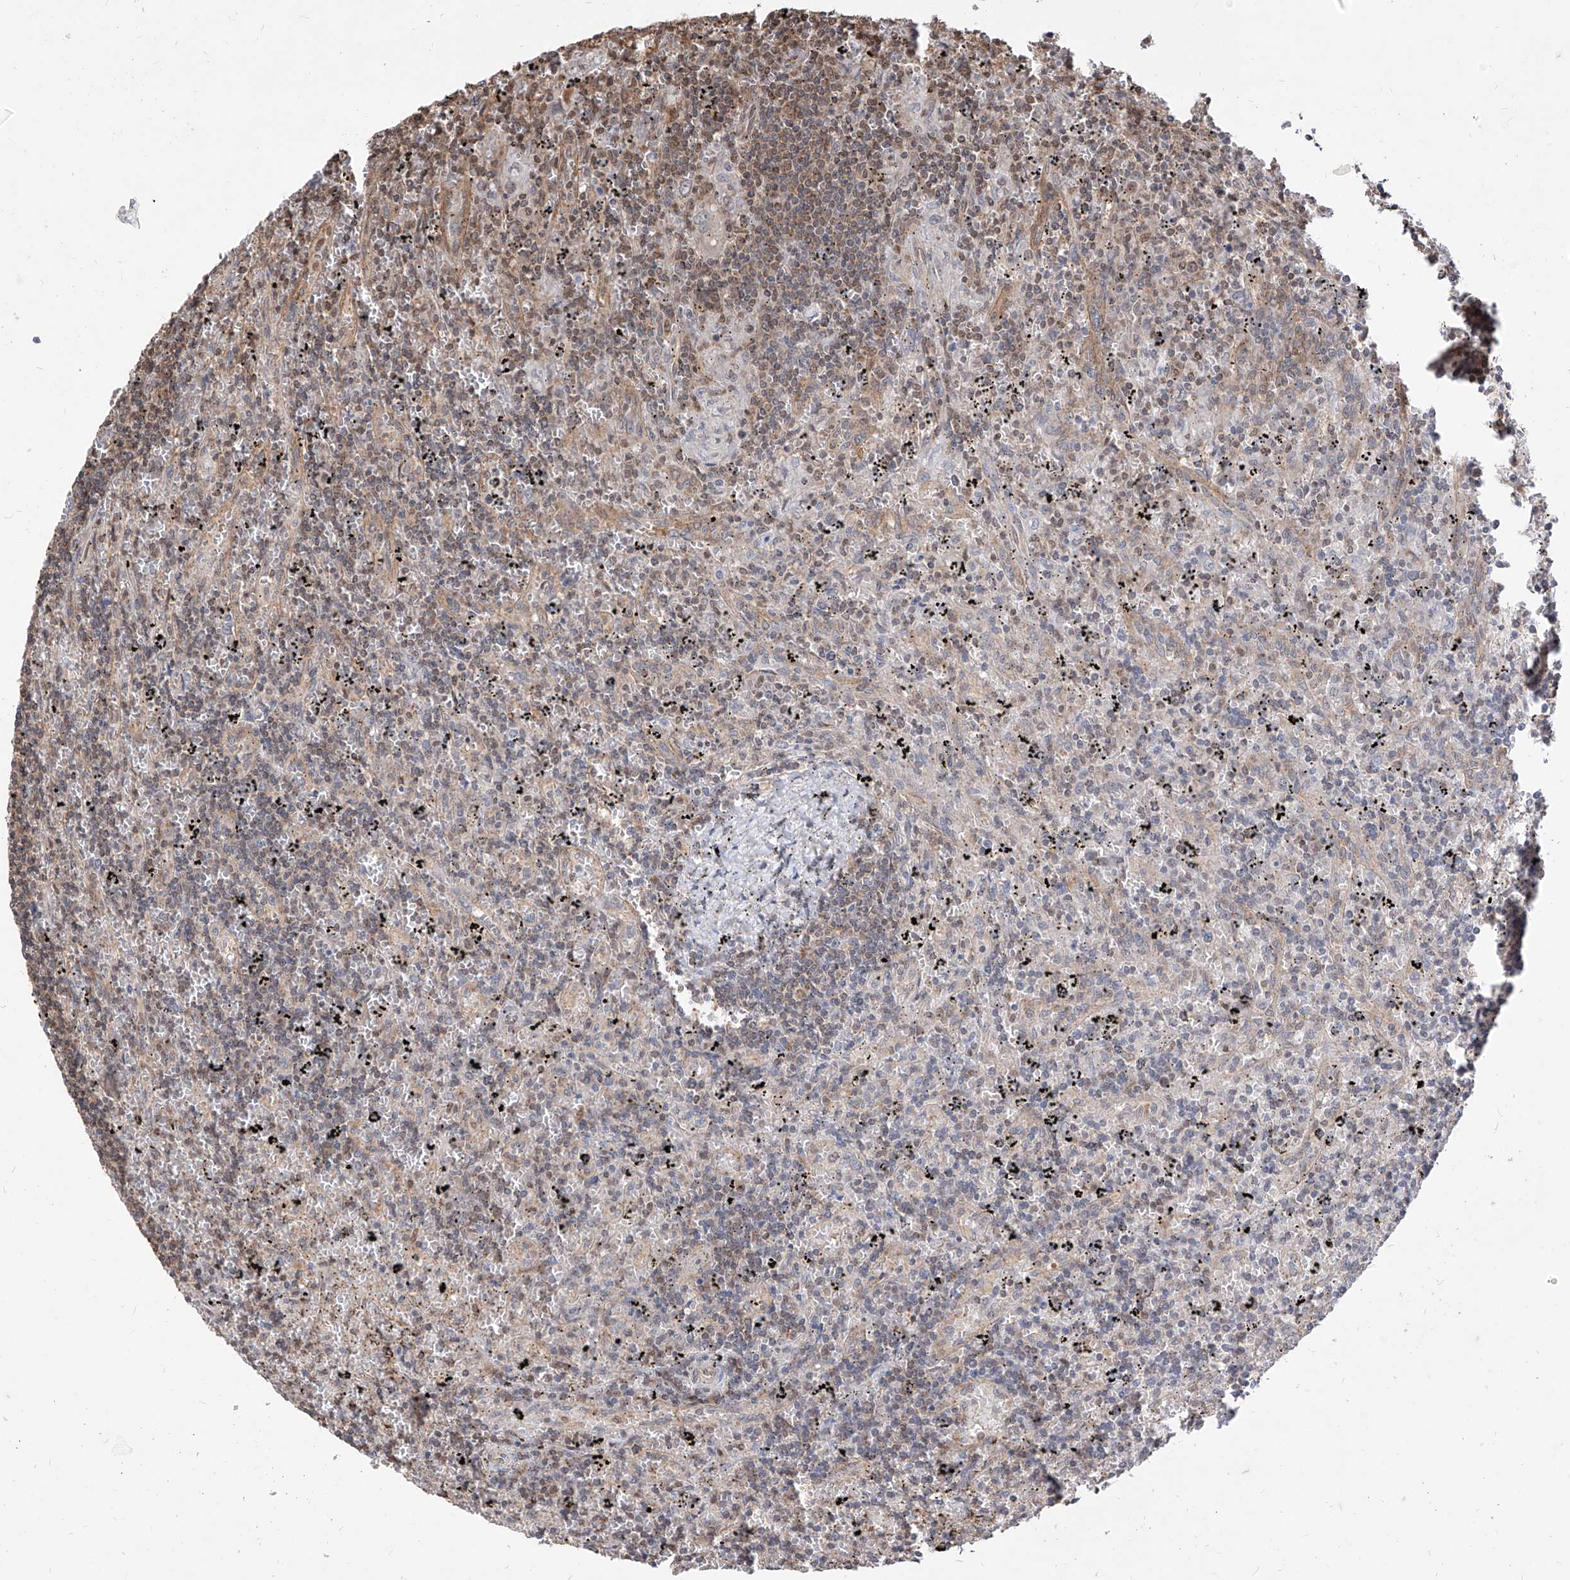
{"staining": {"intensity": "moderate", "quantity": "<25%", "location": "cytoplasmic/membranous,nuclear"}, "tissue": "lymphoma", "cell_type": "Tumor cells", "image_type": "cancer", "snomed": [{"axis": "morphology", "description": "Malignant lymphoma, non-Hodgkin's type, Low grade"}, {"axis": "topography", "description": "Spleen"}], "caption": "A brown stain highlights moderate cytoplasmic/membranous and nuclear positivity of a protein in human low-grade malignant lymphoma, non-Hodgkin's type tumor cells.", "gene": "C8orf82", "patient": {"sex": "male", "age": 76}}